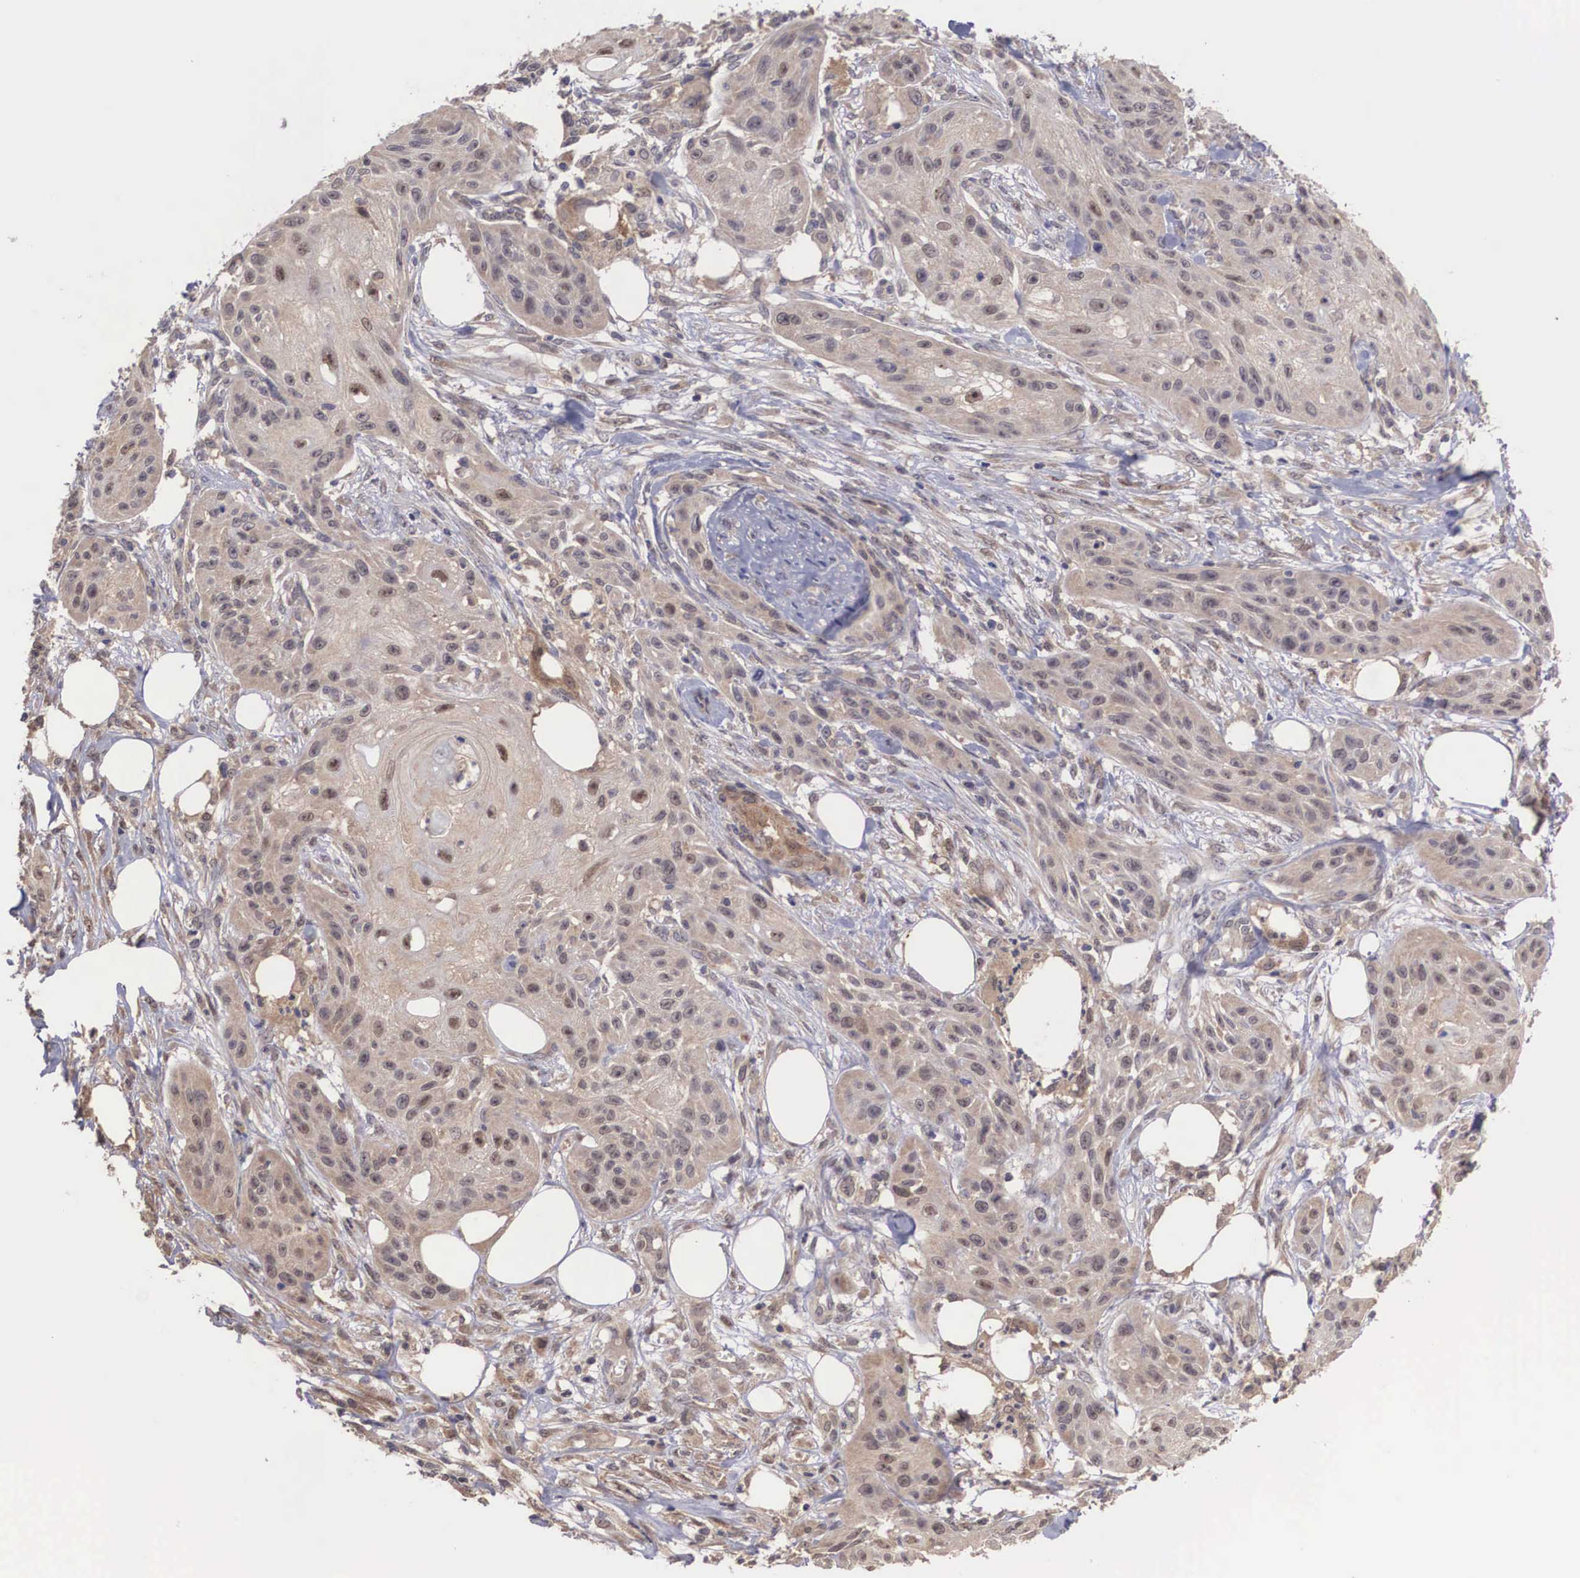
{"staining": {"intensity": "weak", "quantity": "25%-75%", "location": "cytoplasmic/membranous,nuclear"}, "tissue": "skin cancer", "cell_type": "Tumor cells", "image_type": "cancer", "snomed": [{"axis": "morphology", "description": "Squamous cell carcinoma, NOS"}, {"axis": "topography", "description": "Skin"}], "caption": "Protein expression analysis of squamous cell carcinoma (skin) shows weak cytoplasmic/membranous and nuclear staining in approximately 25%-75% of tumor cells. (brown staining indicates protein expression, while blue staining denotes nuclei).", "gene": "DNAJB7", "patient": {"sex": "female", "age": 88}}